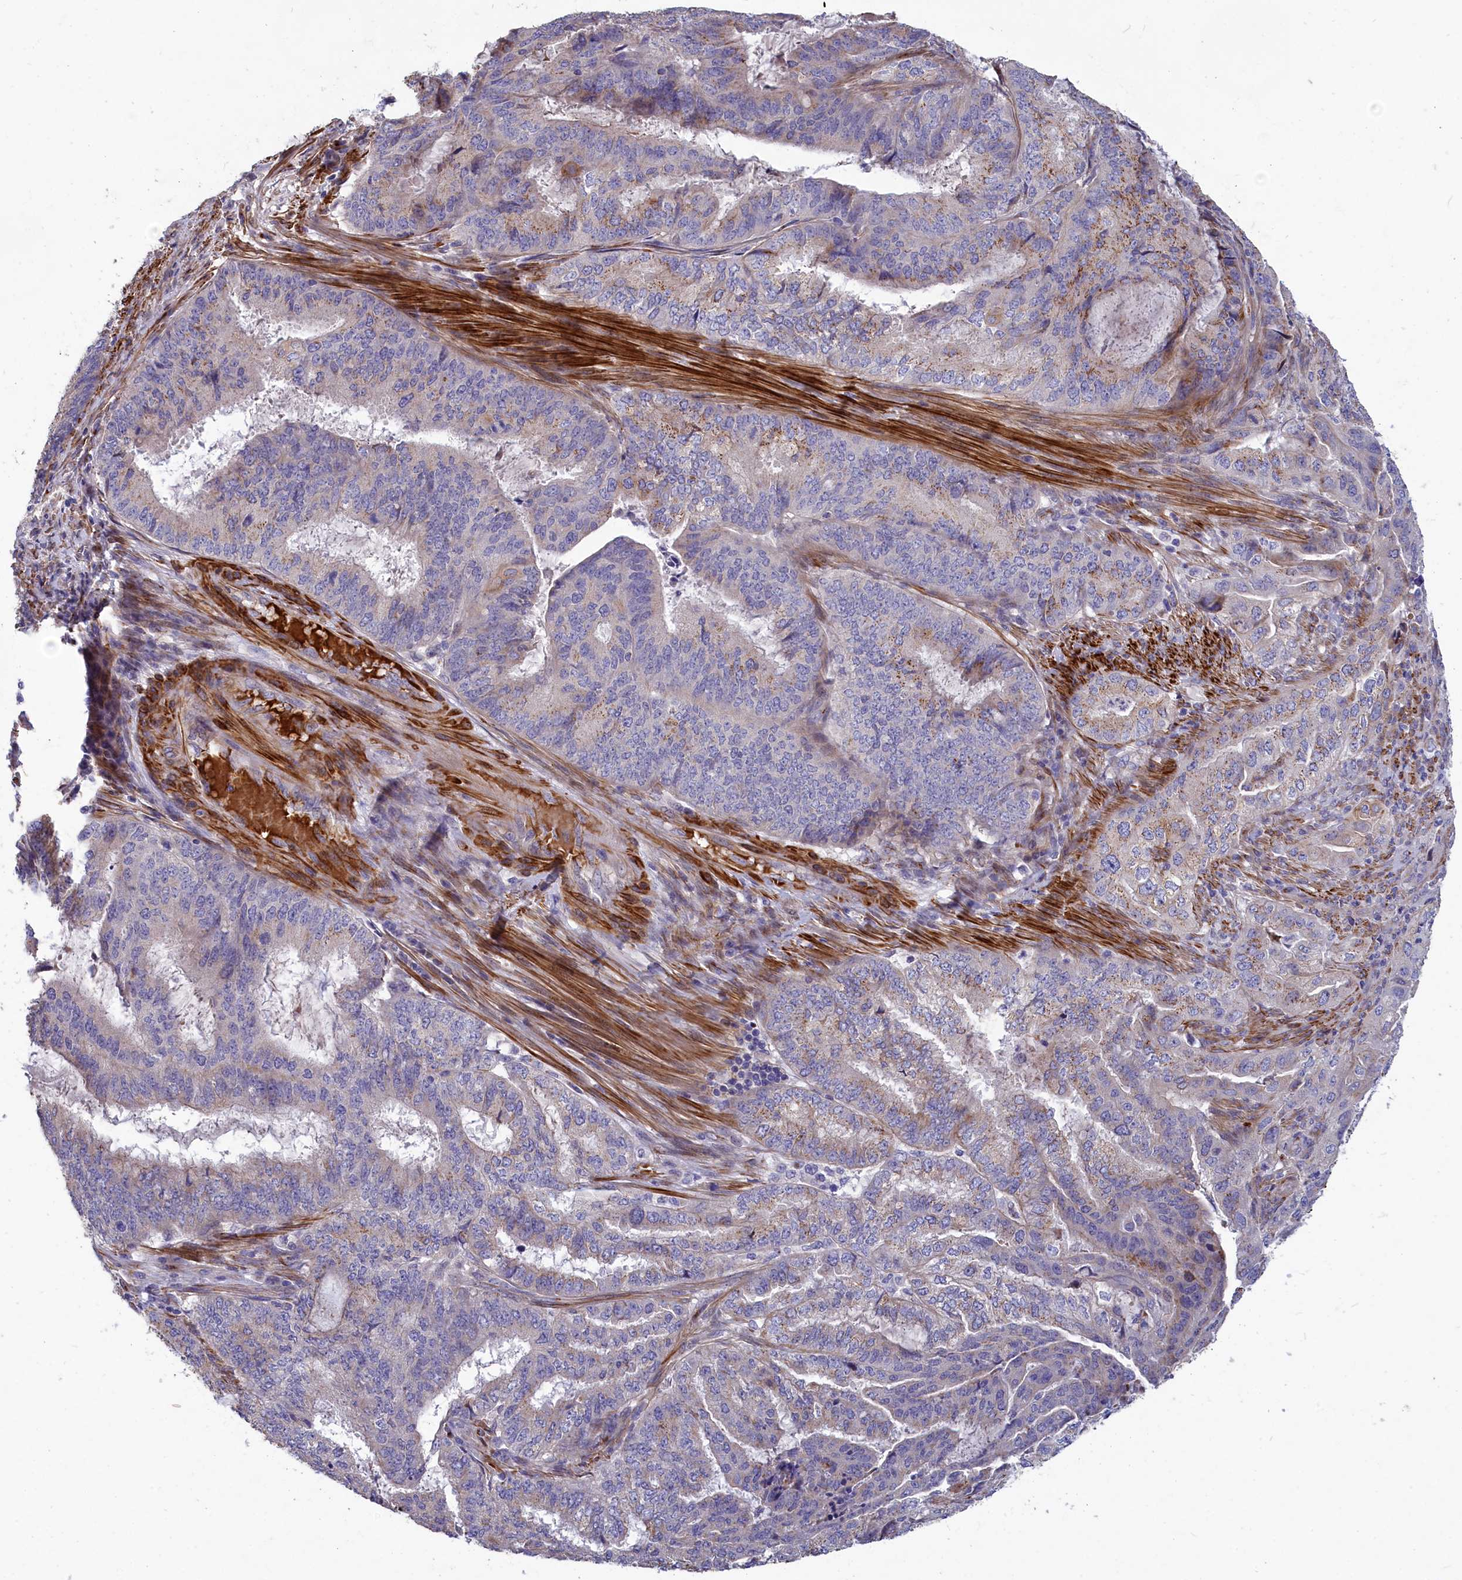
{"staining": {"intensity": "moderate", "quantity": "<25%", "location": "cytoplasmic/membranous"}, "tissue": "endometrial cancer", "cell_type": "Tumor cells", "image_type": "cancer", "snomed": [{"axis": "morphology", "description": "Adenocarcinoma, NOS"}, {"axis": "topography", "description": "Endometrium"}], "caption": "Protein staining shows moderate cytoplasmic/membranous positivity in approximately <25% of tumor cells in endometrial cancer (adenocarcinoma). Immunohistochemistry stains the protein of interest in brown and the nuclei are stained blue.", "gene": "TUBGCP4", "patient": {"sex": "female", "age": 51}}